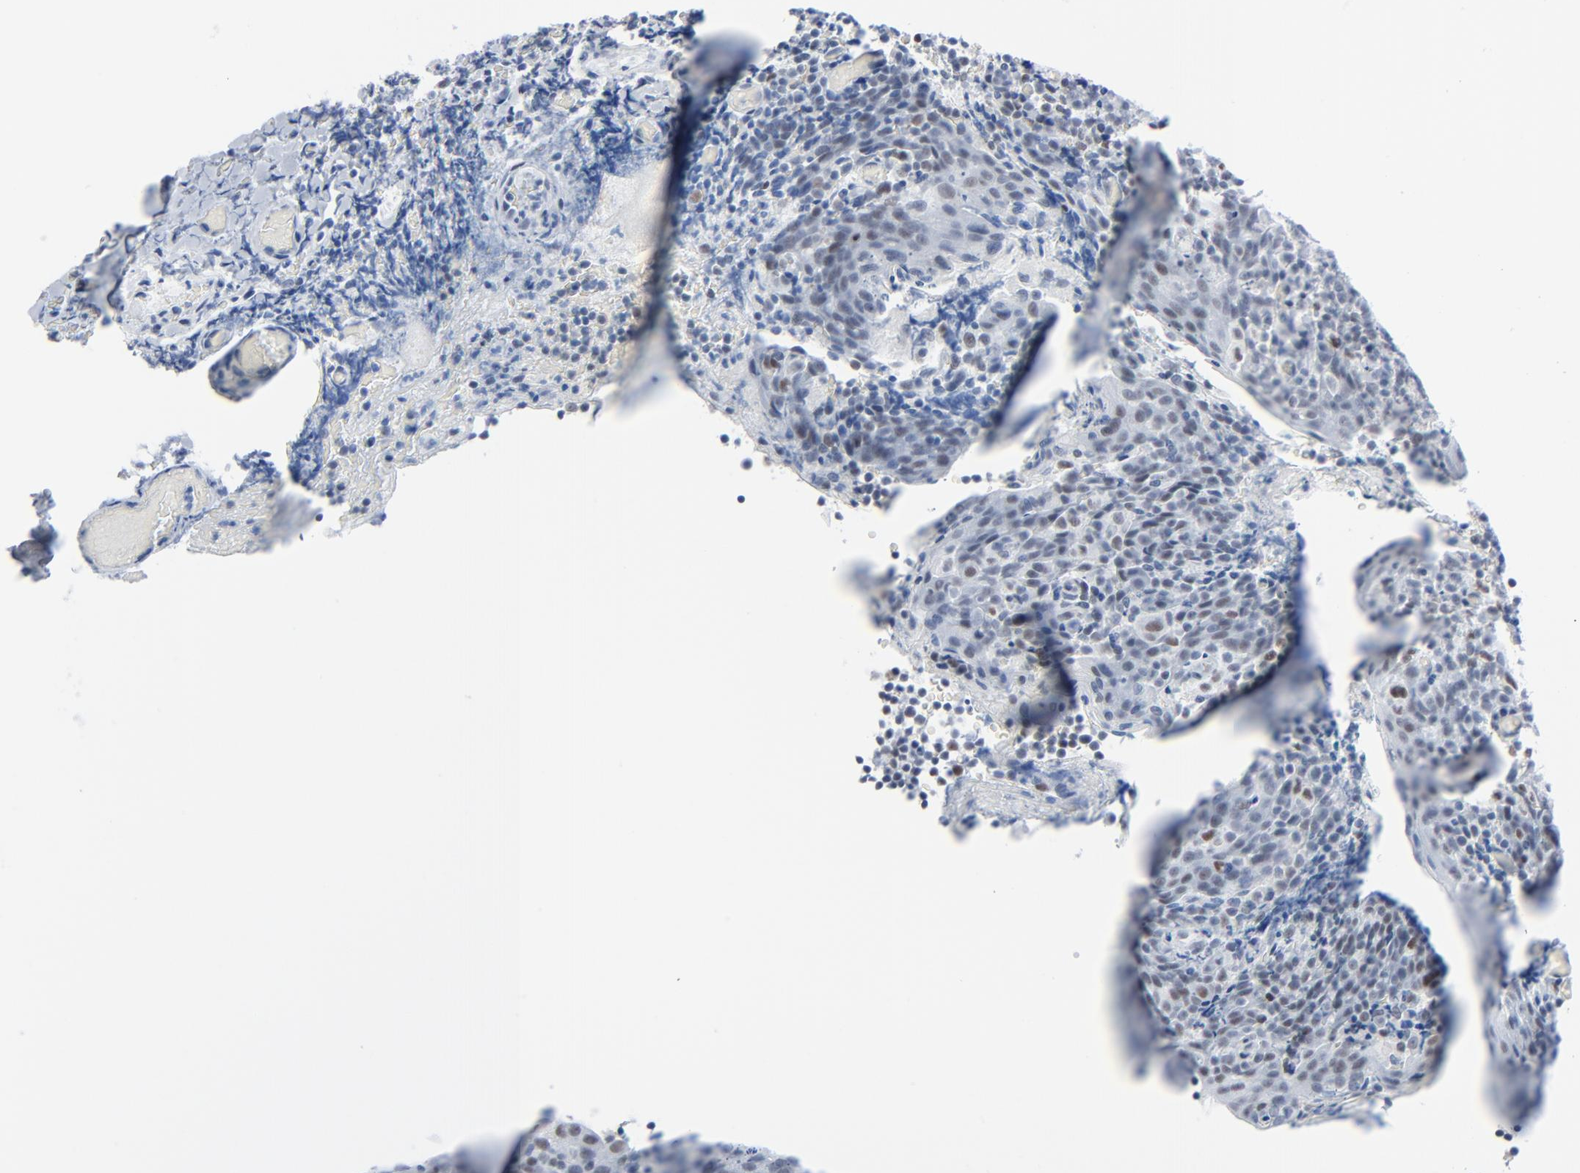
{"staining": {"intensity": "moderate", "quantity": ">75%", "location": "nuclear"}, "tissue": "tonsil", "cell_type": "Germinal center cells", "image_type": "normal", "snomed": [{"axis": "morphology", "description": "Normal tissue, NOS"}, {"axis": "topography", "description": "Tonsil"}], "caption": "Moderate nuclear expression for a protein is seen in approximately >75% of germinal center cells of unremarkable tonsil using immunohistochemistry (IHC).", "gene": "SIRT1", "patient": {"sex": "male", "age": 17}}